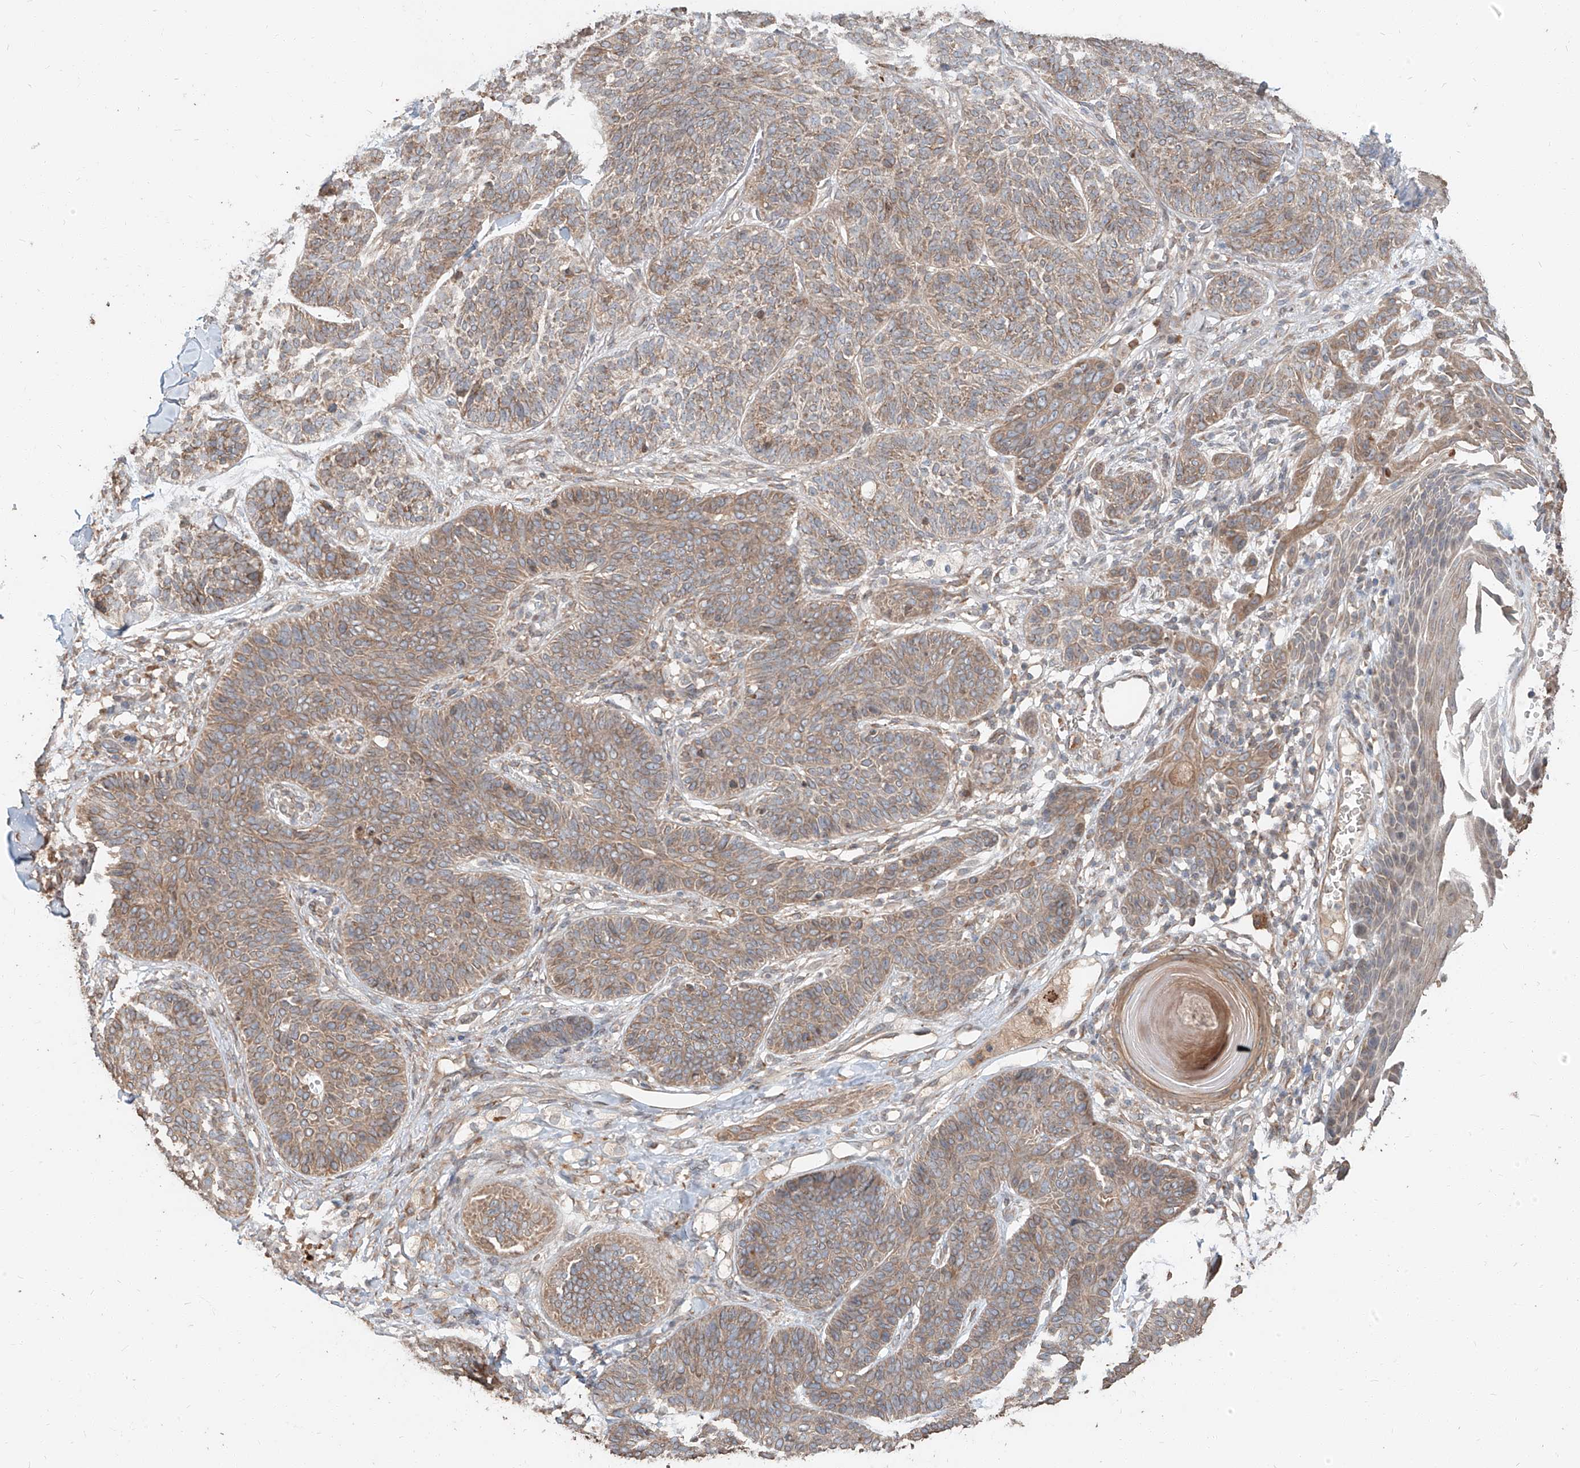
{"staining": {"intensity": "weak", "quantity": ">75%", "location": "cytoplasmic/membranous"}, "tissue": "skin cancer", "cell_type": "Tumor cells", "image_type": "cancer", "snomed": [{"axis": "morphology", "description": "Basal cell carcinoma"}, {"axis": "topography", "description": "Skin"}], "caption": "A brown stain highlights weak cytoplasmic/membranous positivity of a protein in skin basal cell carcinoma tumor cells.", "gene": "STX19", "patient": {"sex": "male", "age": 85}}